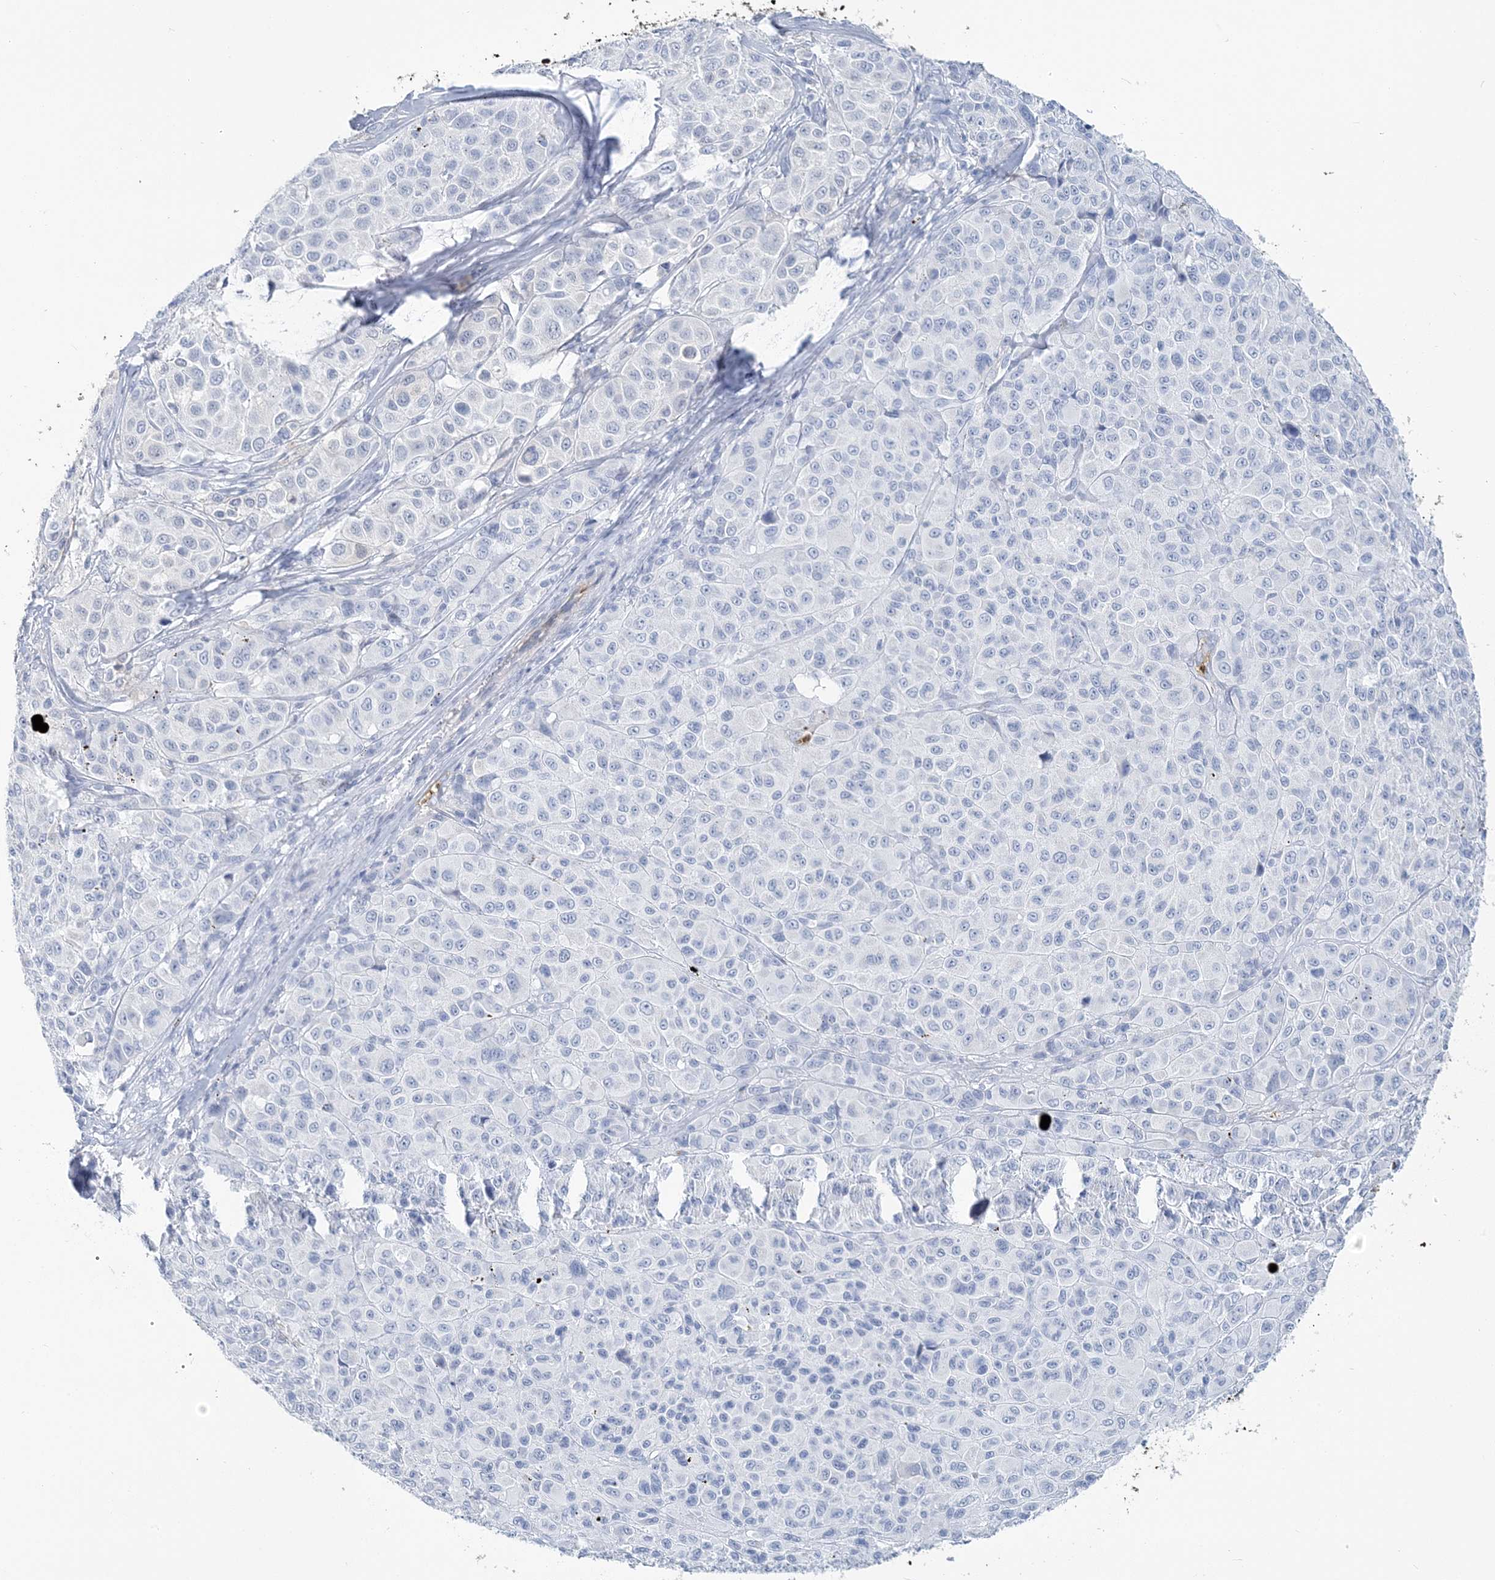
{"staining": {"intensity": "negative", "quantity": "none", "location": "none"}, "tissue": "melanoma", "cell_type": "Tumor cells", "image_type": "cancer", "snomed": [{"axis": "morphology", "description": "Malignant melanoma, NOS"}, {"axis": "topography", "description": "Skin of trunk"}], "caption": "IHC histopathology image of neoplastic tissue: malignant melanoma stained with DAB (3,3'-diaminobenzidine) reveals no significant protein expression in tumor cells.", "gene": "HBD", "patient": {"sex": "male", "age": 71}}